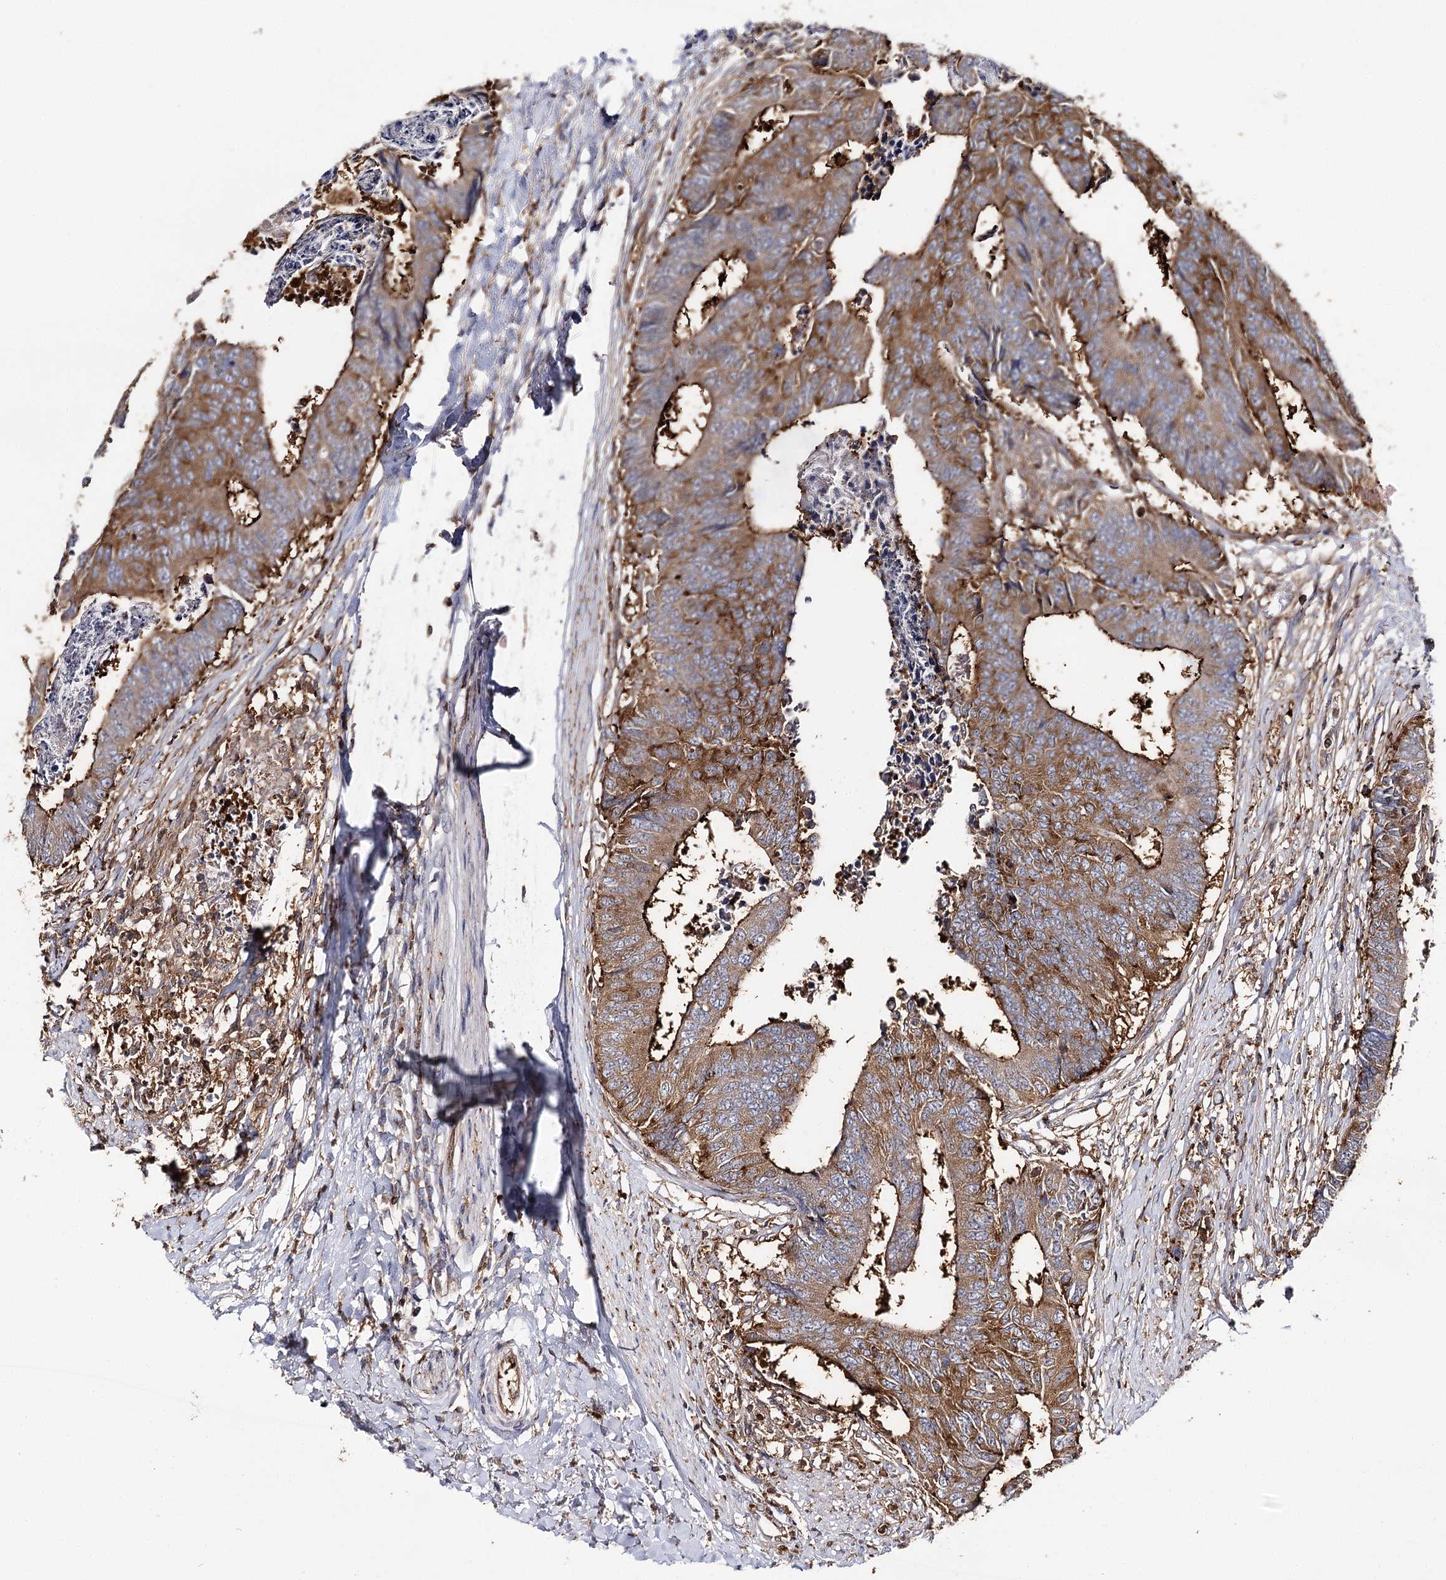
{"staining": {"intensity": "moderate", "quantity": ">75%", "location": "cytoplasmic/membranous"}, "tissue": "colorectal cancer", "cell_type": "Tumor cells", "image_type": "cancer", "snomed": [{"axis": "morphology", "description": "Adenocarcinoma, NOS"}, {"axis": "topography", "description": "Rectum"}], "caption": "This image reveals immunohistochemistry (IHC) staining of human colorectal cancer, with medium moderate cytoplasmic/membranous positivity in about >75% of tumor cells.", "gene": "SEC24B", "patient": {"sex": "male", "age": 84}}